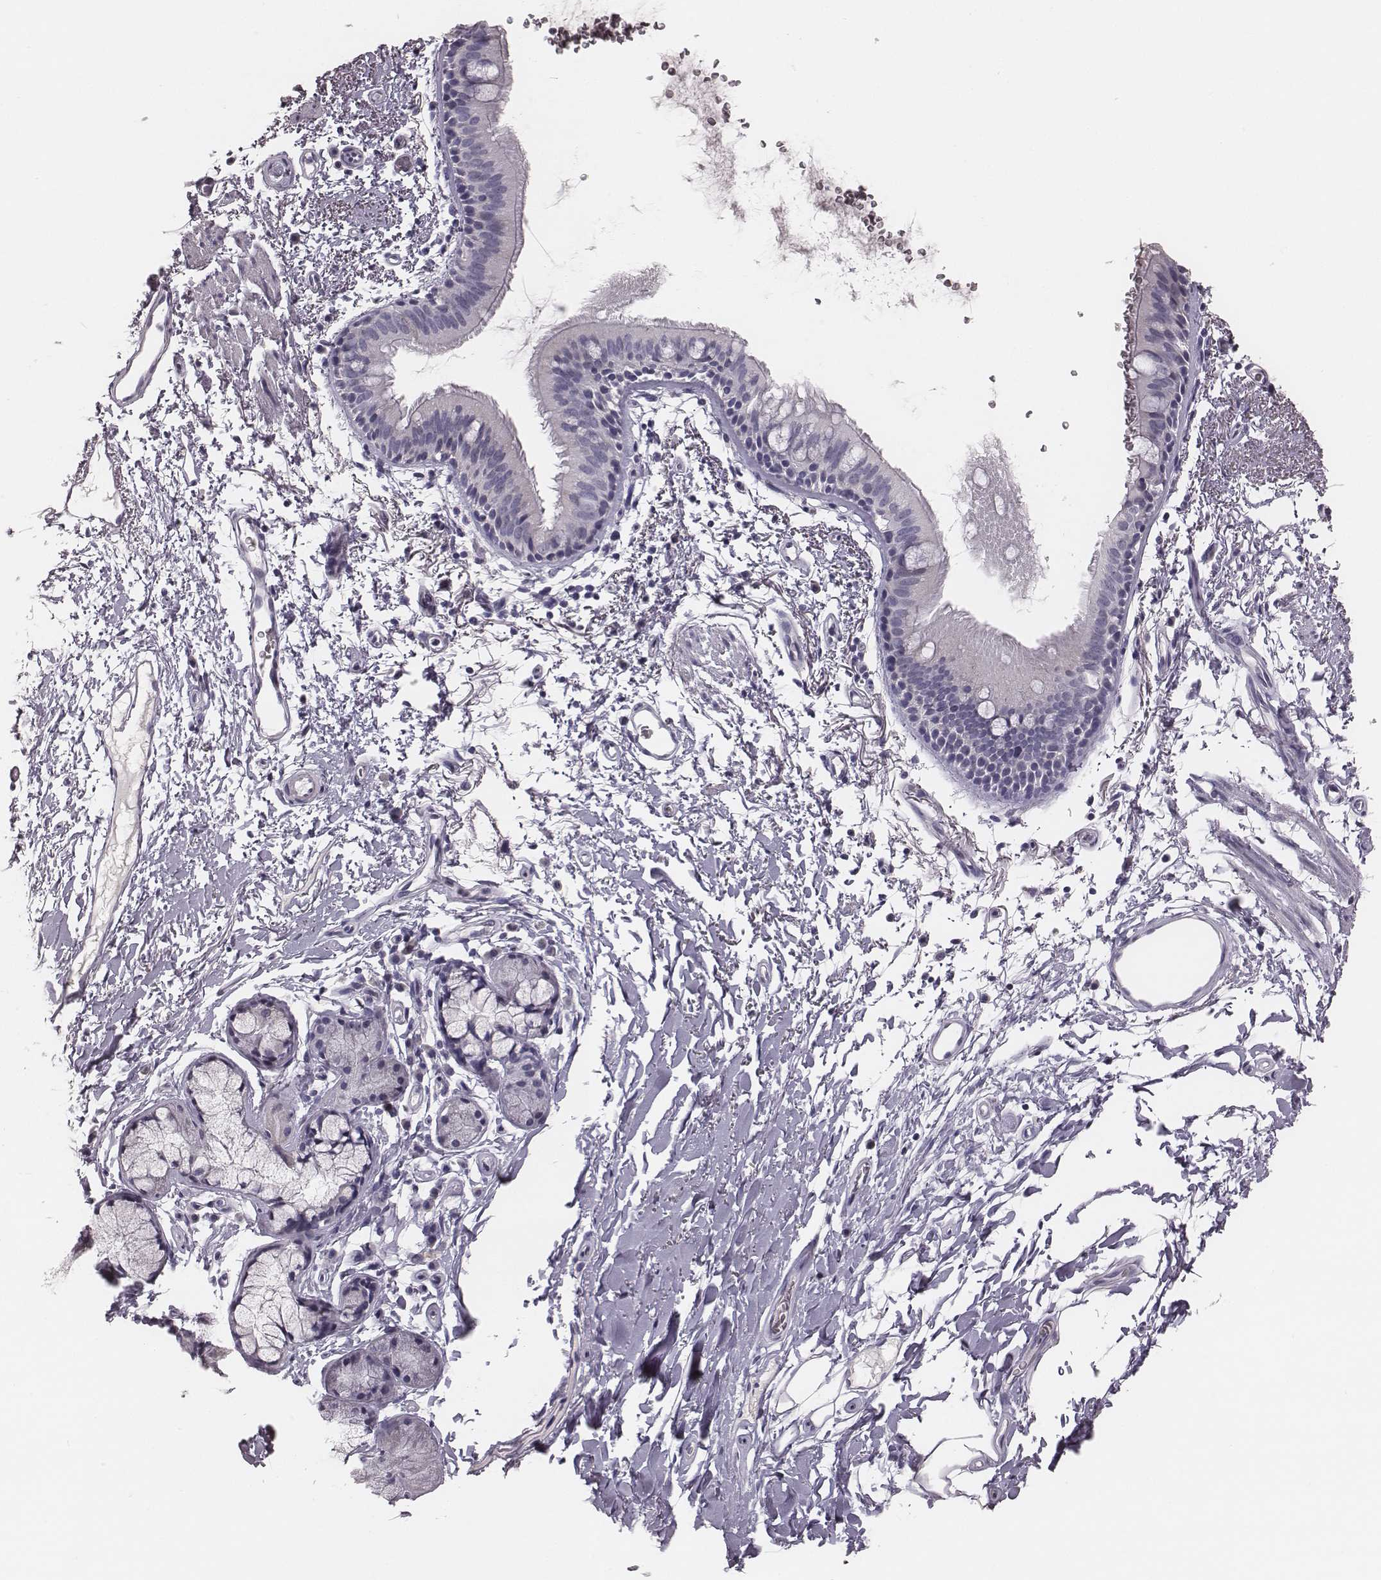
{"staining": {"intensity": "negative", "quantity": "none", "location": "none"}, "tissue": "bronchus", "cell_type": "Respiratory epithelial cells", "image_type": "normal", "snomed": [{"axis": "morphology", "description": "Normal tissue, NOS"}, {"axis": "topography", "description": "Lymph node"}, {"axis": "topography", "description": "Bronchus"}], "caption": "Immunohistochemical staining of normal human bronchus demonstrates no significant staining in respiratory epithelial cells. Nuclei are stained in blue.", "gene": "CSHL1", "patient": {"sex": "female", "age": 70}}